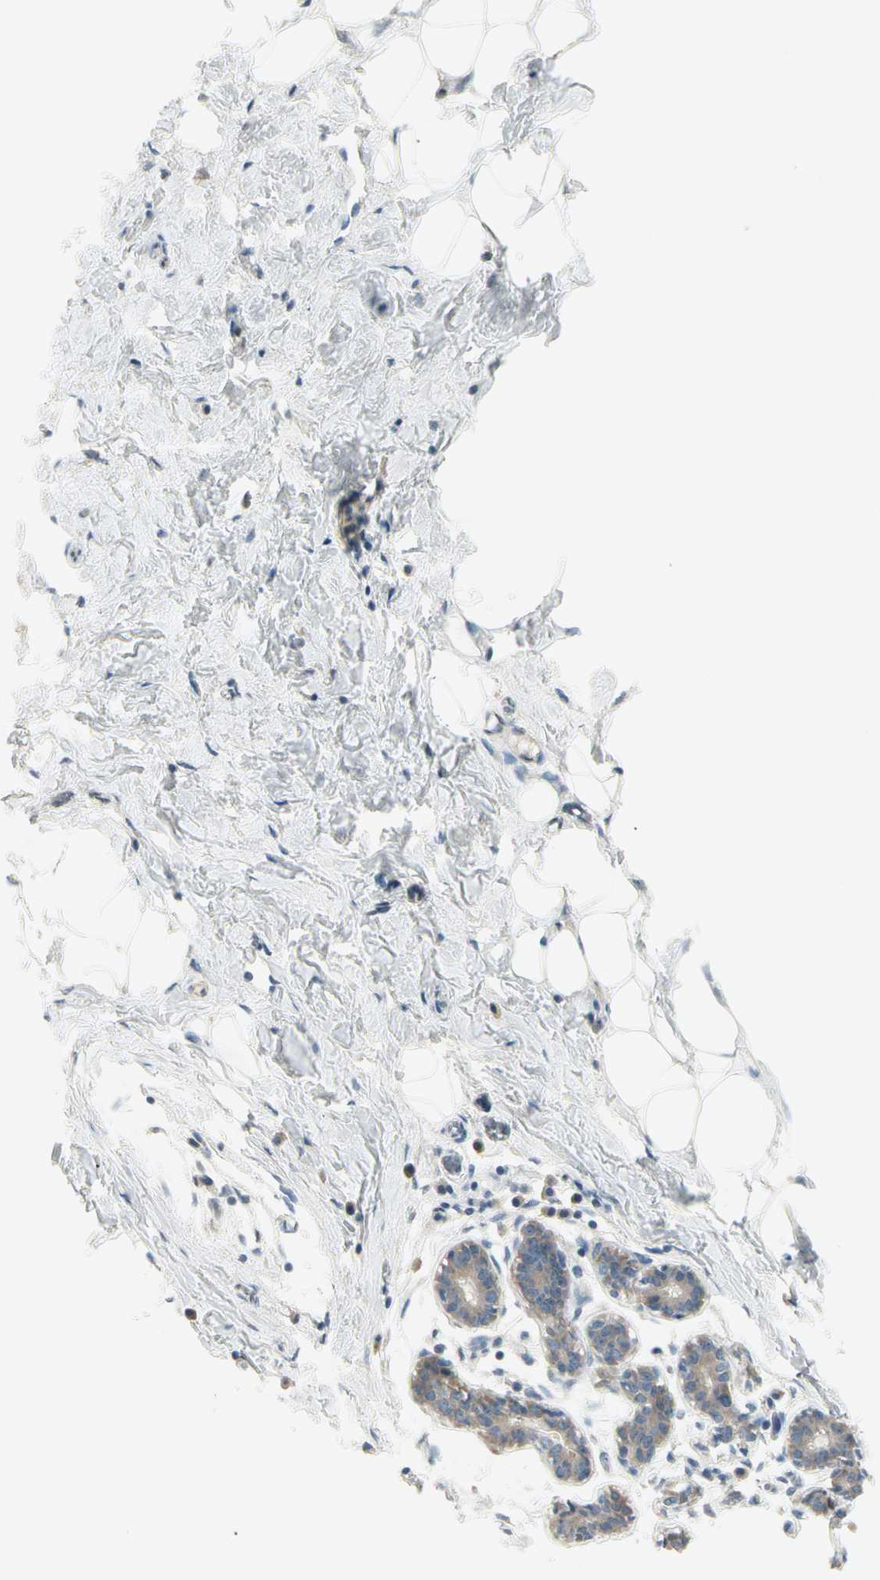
{"staining": {"intensity": "negative", "quantity": "none", "location": "none"}, "tissue": "breast", "cell_type": "Adipocytes", "image_type": "normal", "snomed": [{"axis": "morphology", "description": "Normal tissue, NOS"}, {"axis": "topography", "description": "Breast"}], "caption": "High power microscopy photomicrograph of an immunohistochemistry (IHC) photomicrograph of normal breast, revealing no significant staining in adipocytes.", "gene": "IL1R1", "patient": {"sex": "female", "age": 27}}